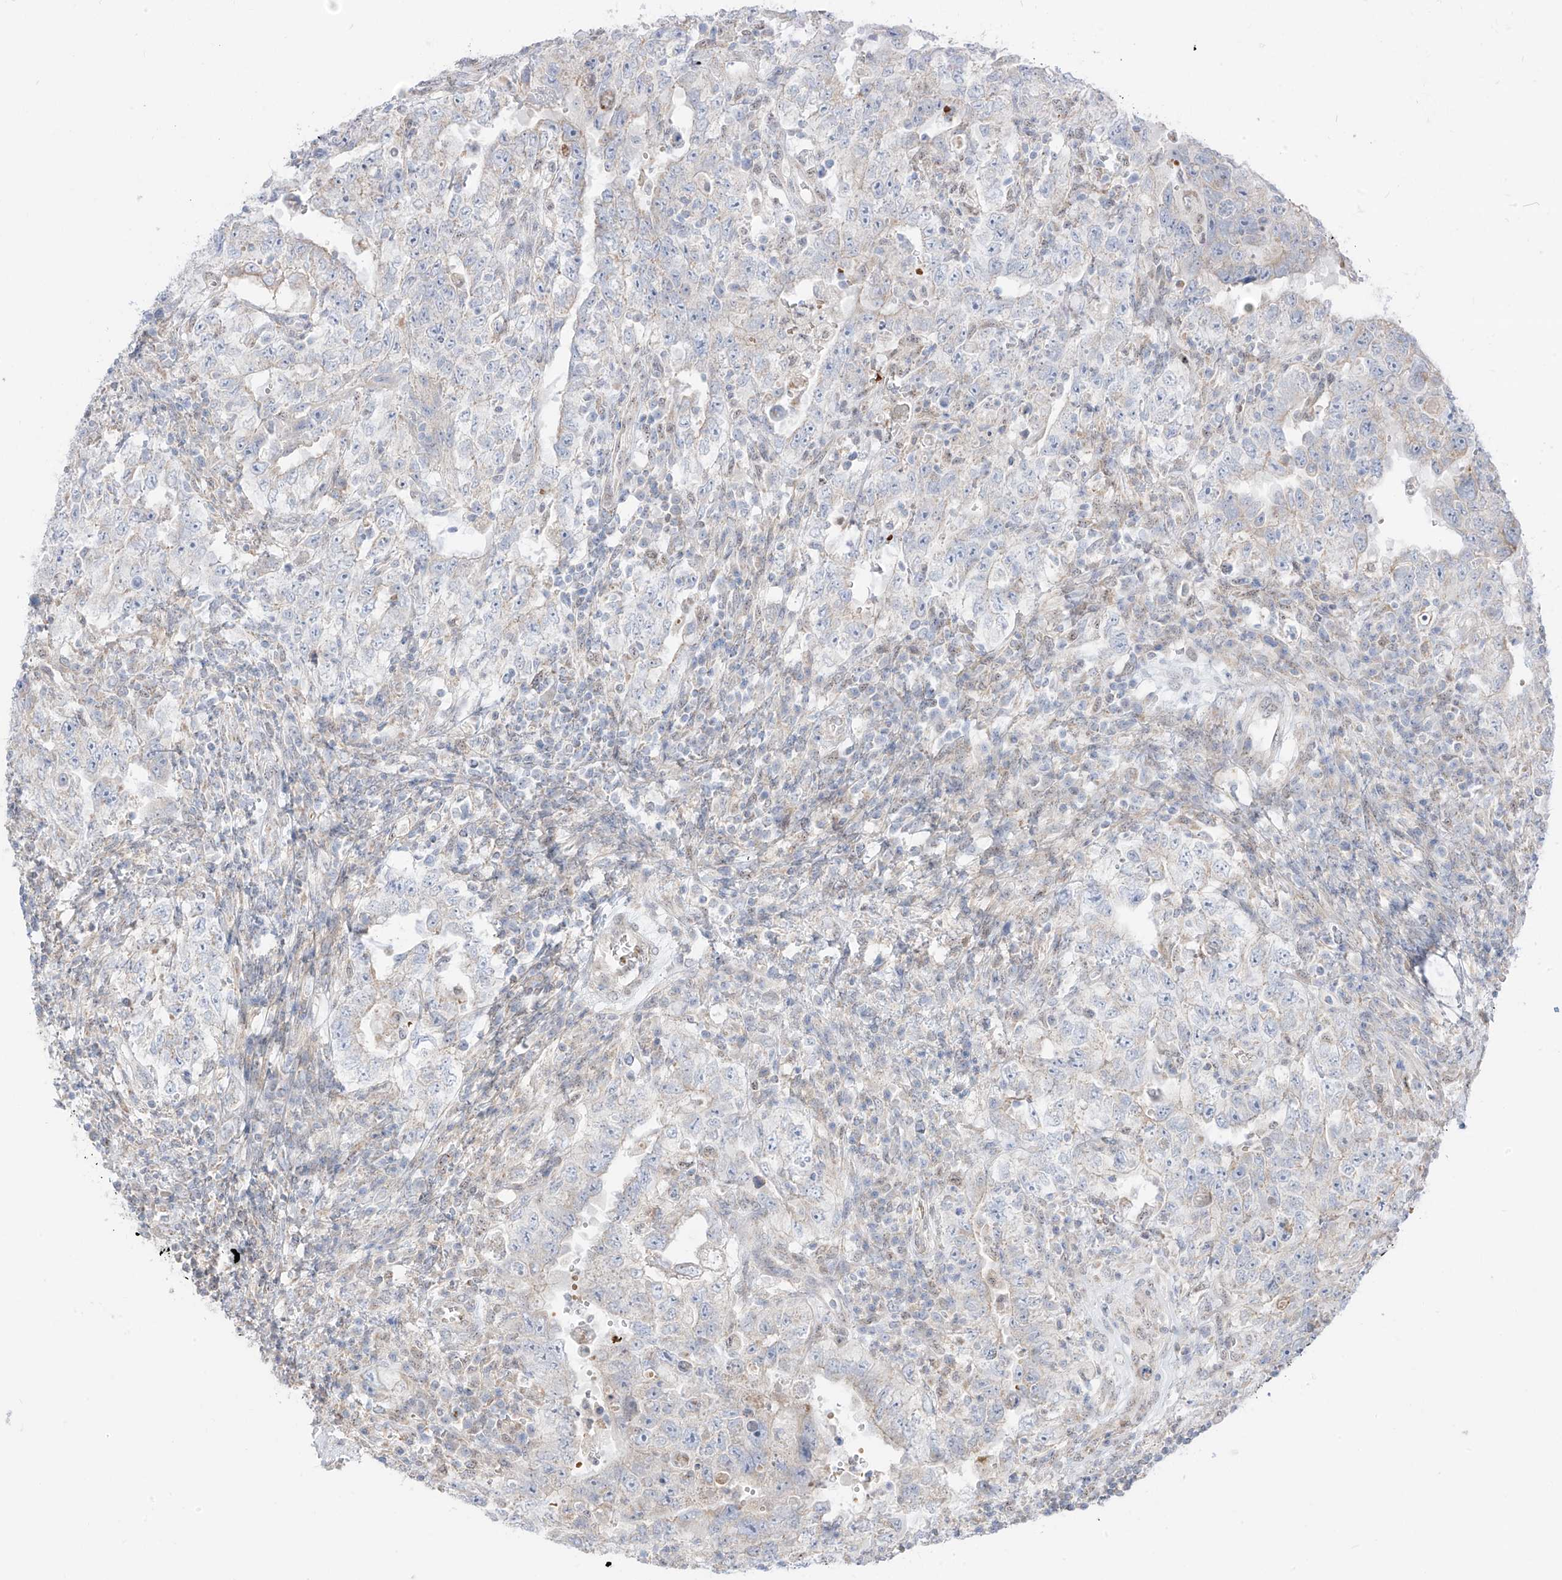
{"staining": {"intensity": "negative", "quantity": "none", "location": "none"}, "tissue": "testis cancer", "cell_type": "Tumor cells", "image_type": "cancer", "snomed": [{"axis": "morphology", "description": "Carcinoma, Embryonal, NOS"}, {"axis": "topography", "description": "Testis"}], "caption": "A high-resolution micrograph shows IHC staining of testis cancer, which demonstrates no significant expression in tumor cells. (DAB immunohistochemistry (IHC) with hematoxylin counter stain).", "gene": "ARHGEF40", "patient": {"sex": "male", "age": 26}}